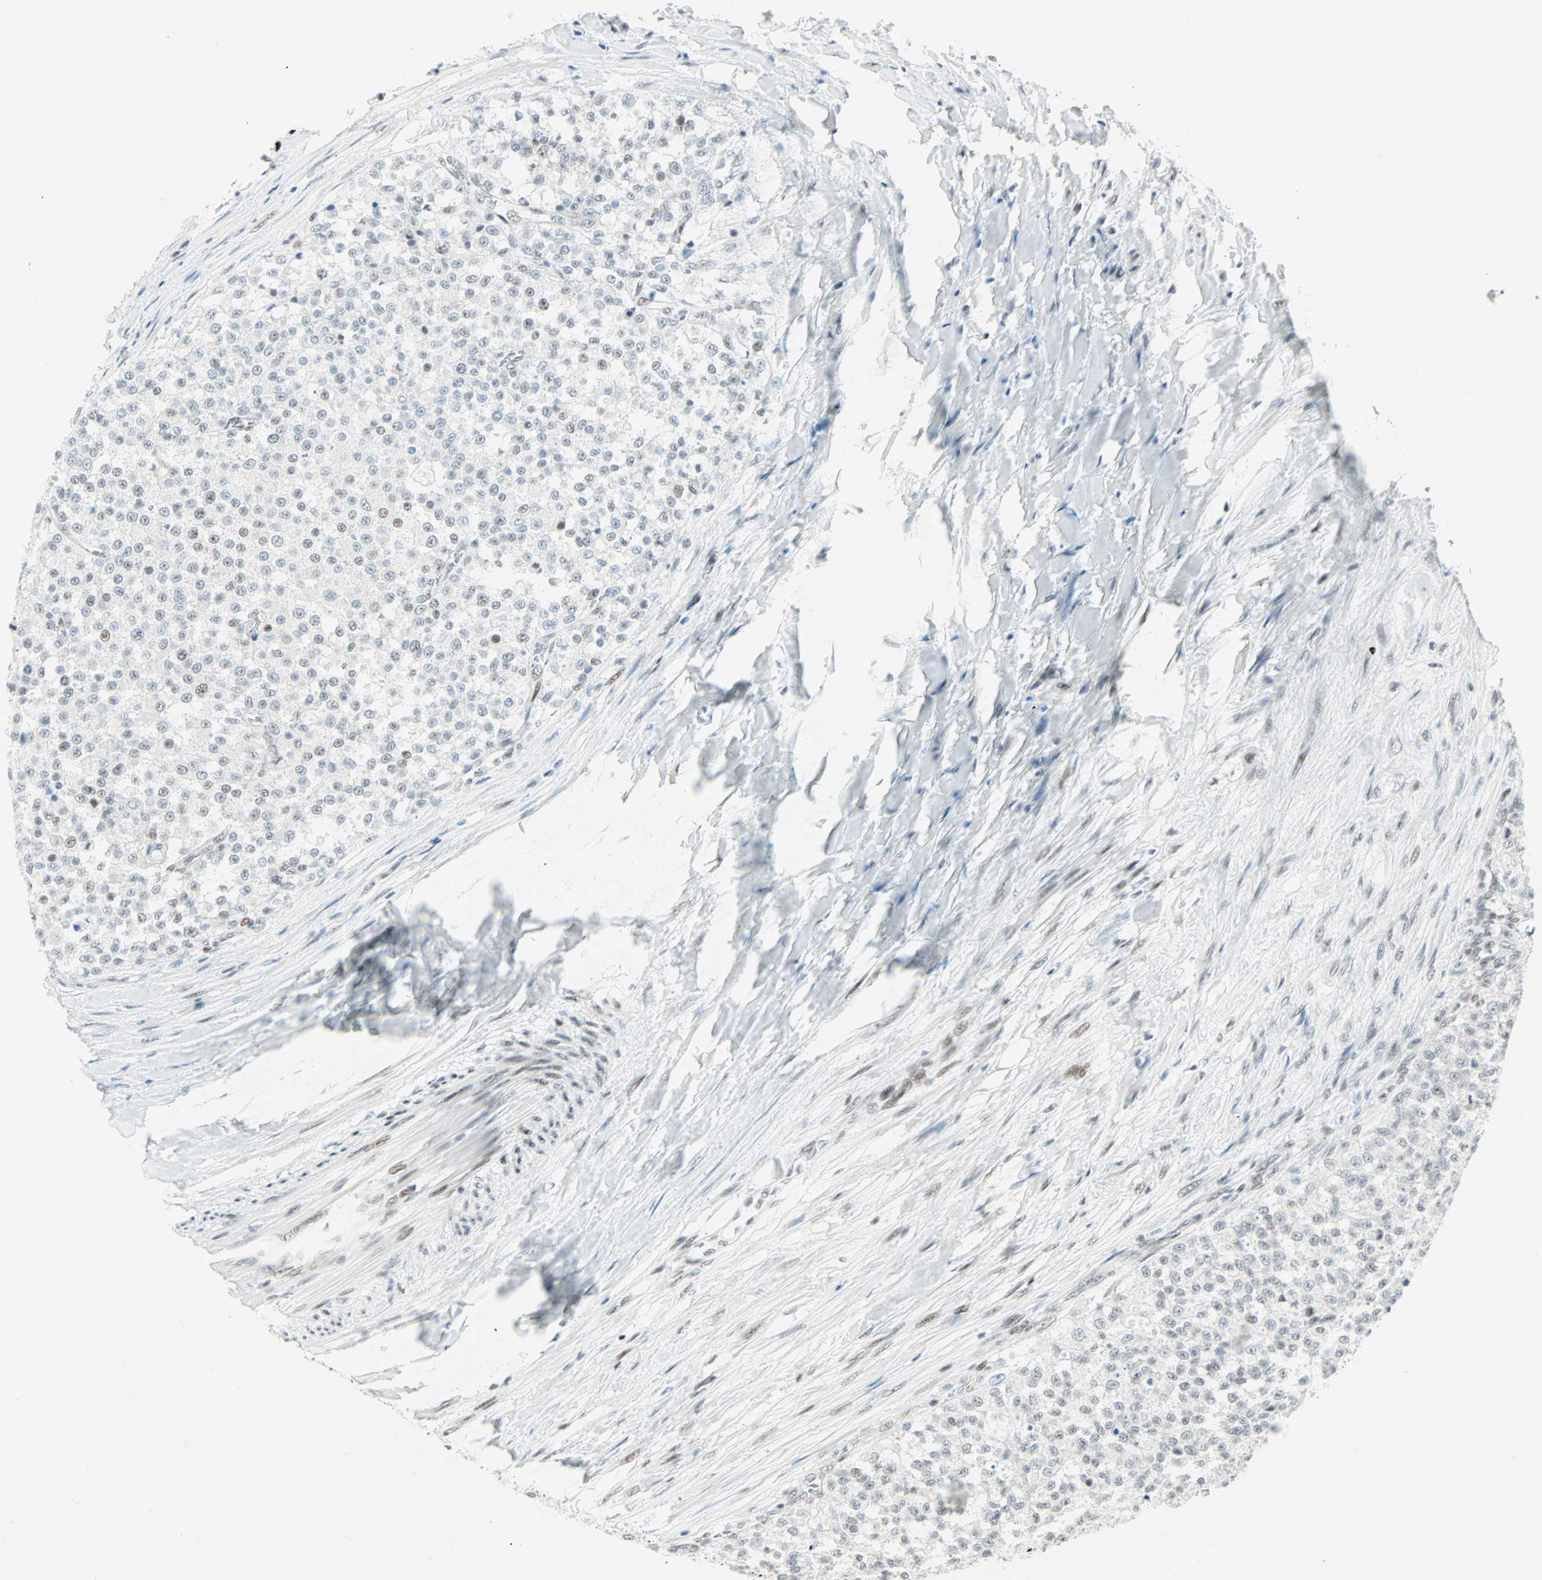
{"staining": {"intensity": "negative", "quantity": "none", "location": "none"}, "tissue": "testis cancer", "cell_type": "Tumor cells", "image_type": "cancer", "snomed": [{"axis": "morphology", "description": "Seminoma, NOS"}, {"axis": "topography", "description": "Testis"}], "caption": "Immunohistochemistry photomicrograph of neoplastic tissue: human testis seminoma stained with DAB reveals no significant protein expression in tumor cells. The staining was performed using DAB to visualize the protein expression in brown, while the nuclei were stained in blue with hematoxylin (Magnification: 20x).", "gene": "PKNOX1", "patient": {"sex": "male", "age": 59}}